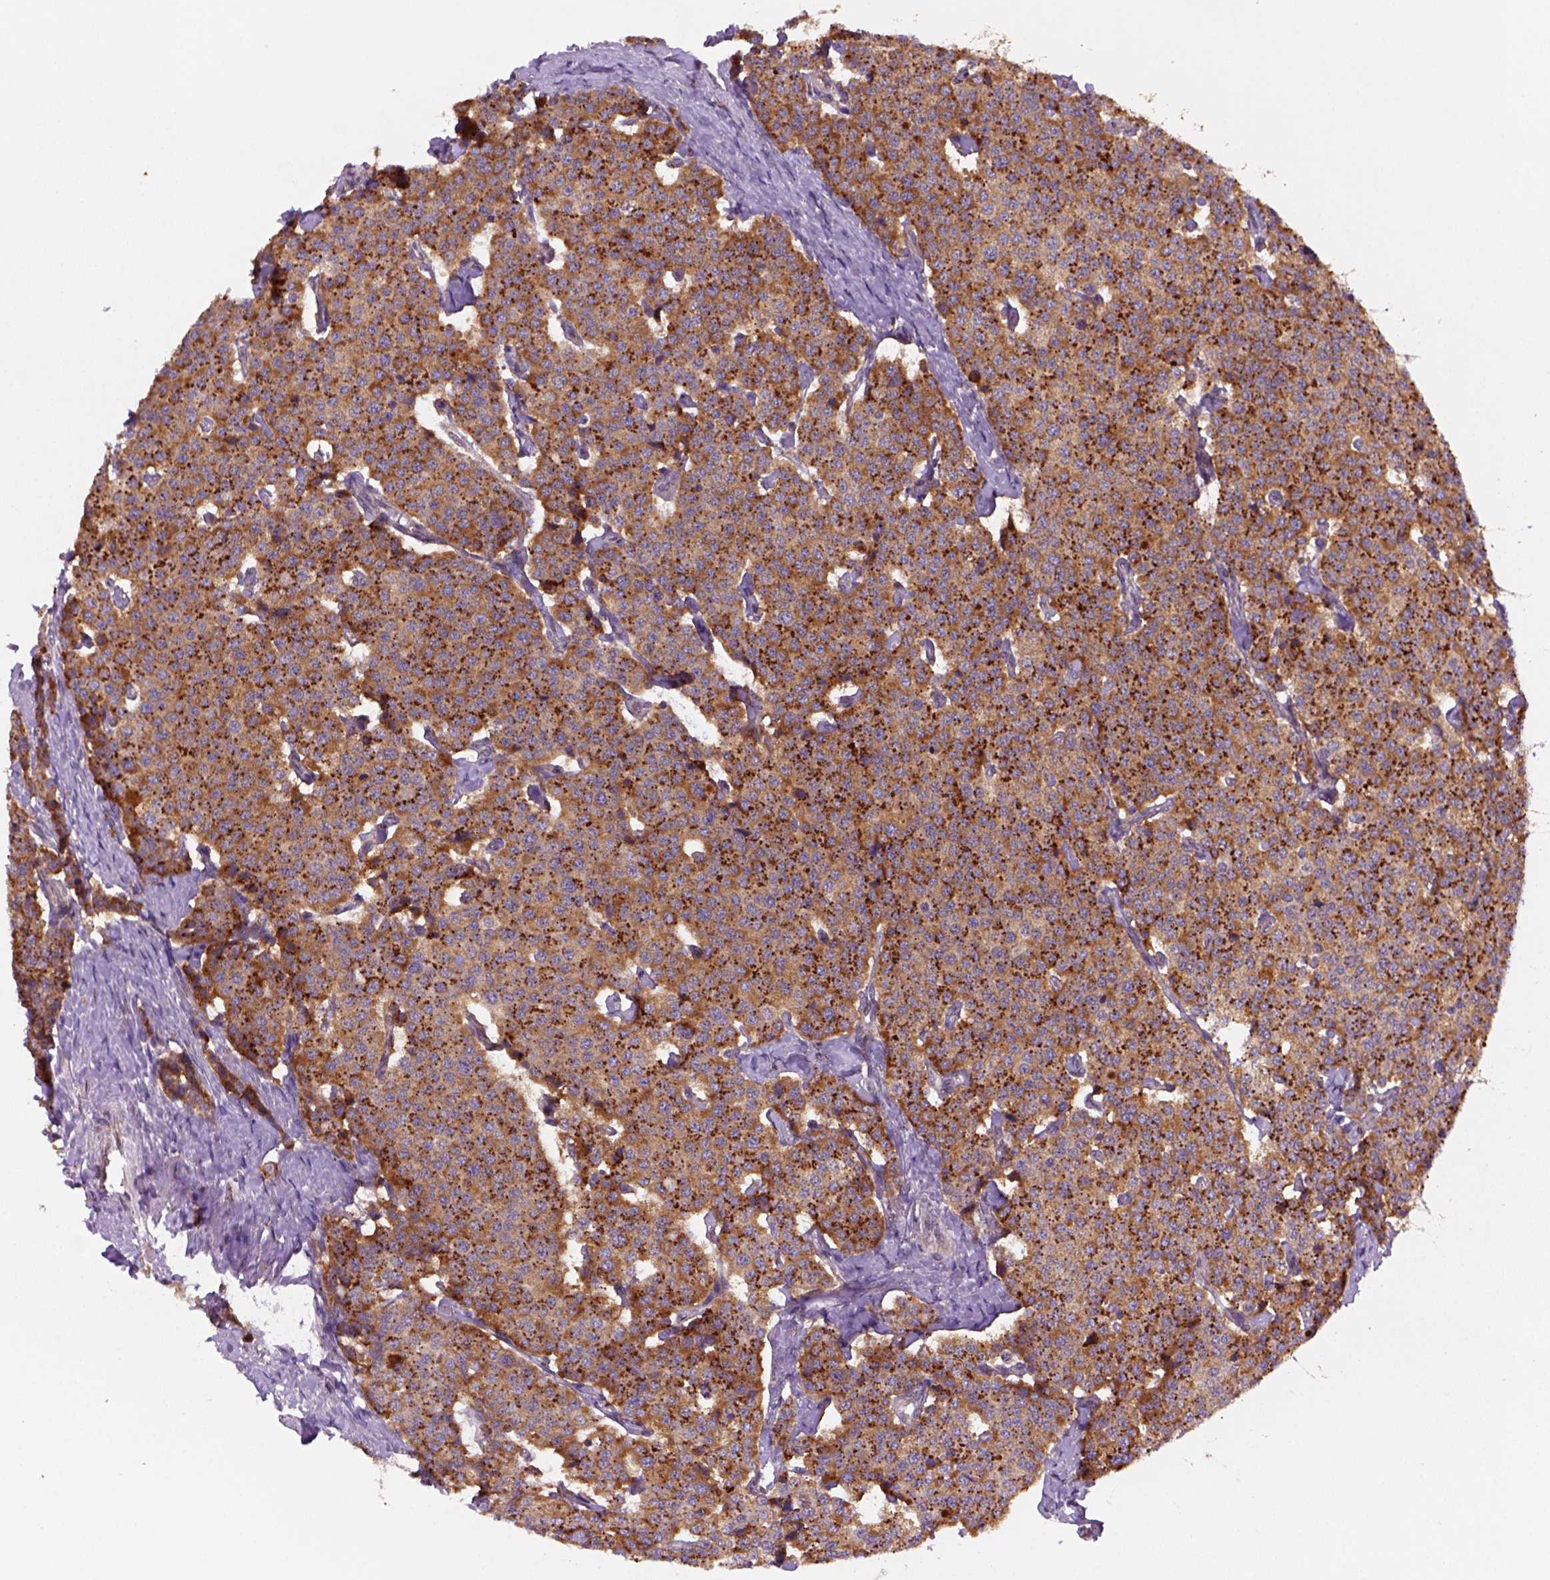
{"staining": {"intensity": "strong", "quantity": ">75%", "location": "cytoplasmic/membranous"}, "tissue": "carcinoid", "cell_type": "Tumor cells", "image_type": "cancer", "snomed": [{"axis": "morphology", "description": "Carcinoid, malignant, NOS"}, {"axis": "topography", "description": "Small intestine"}], "caption": "Carcinoid stained with immunohistochemistry shows strong cytoplasmic/membranous staining in approximately >75% of tumor cells. (DAB (3,3'-diaminobenzidine) = brown stain, brightfield microscopy at high magnification).", "gene": "FZD7", "patient": {"sex": "female", "age": 58}}